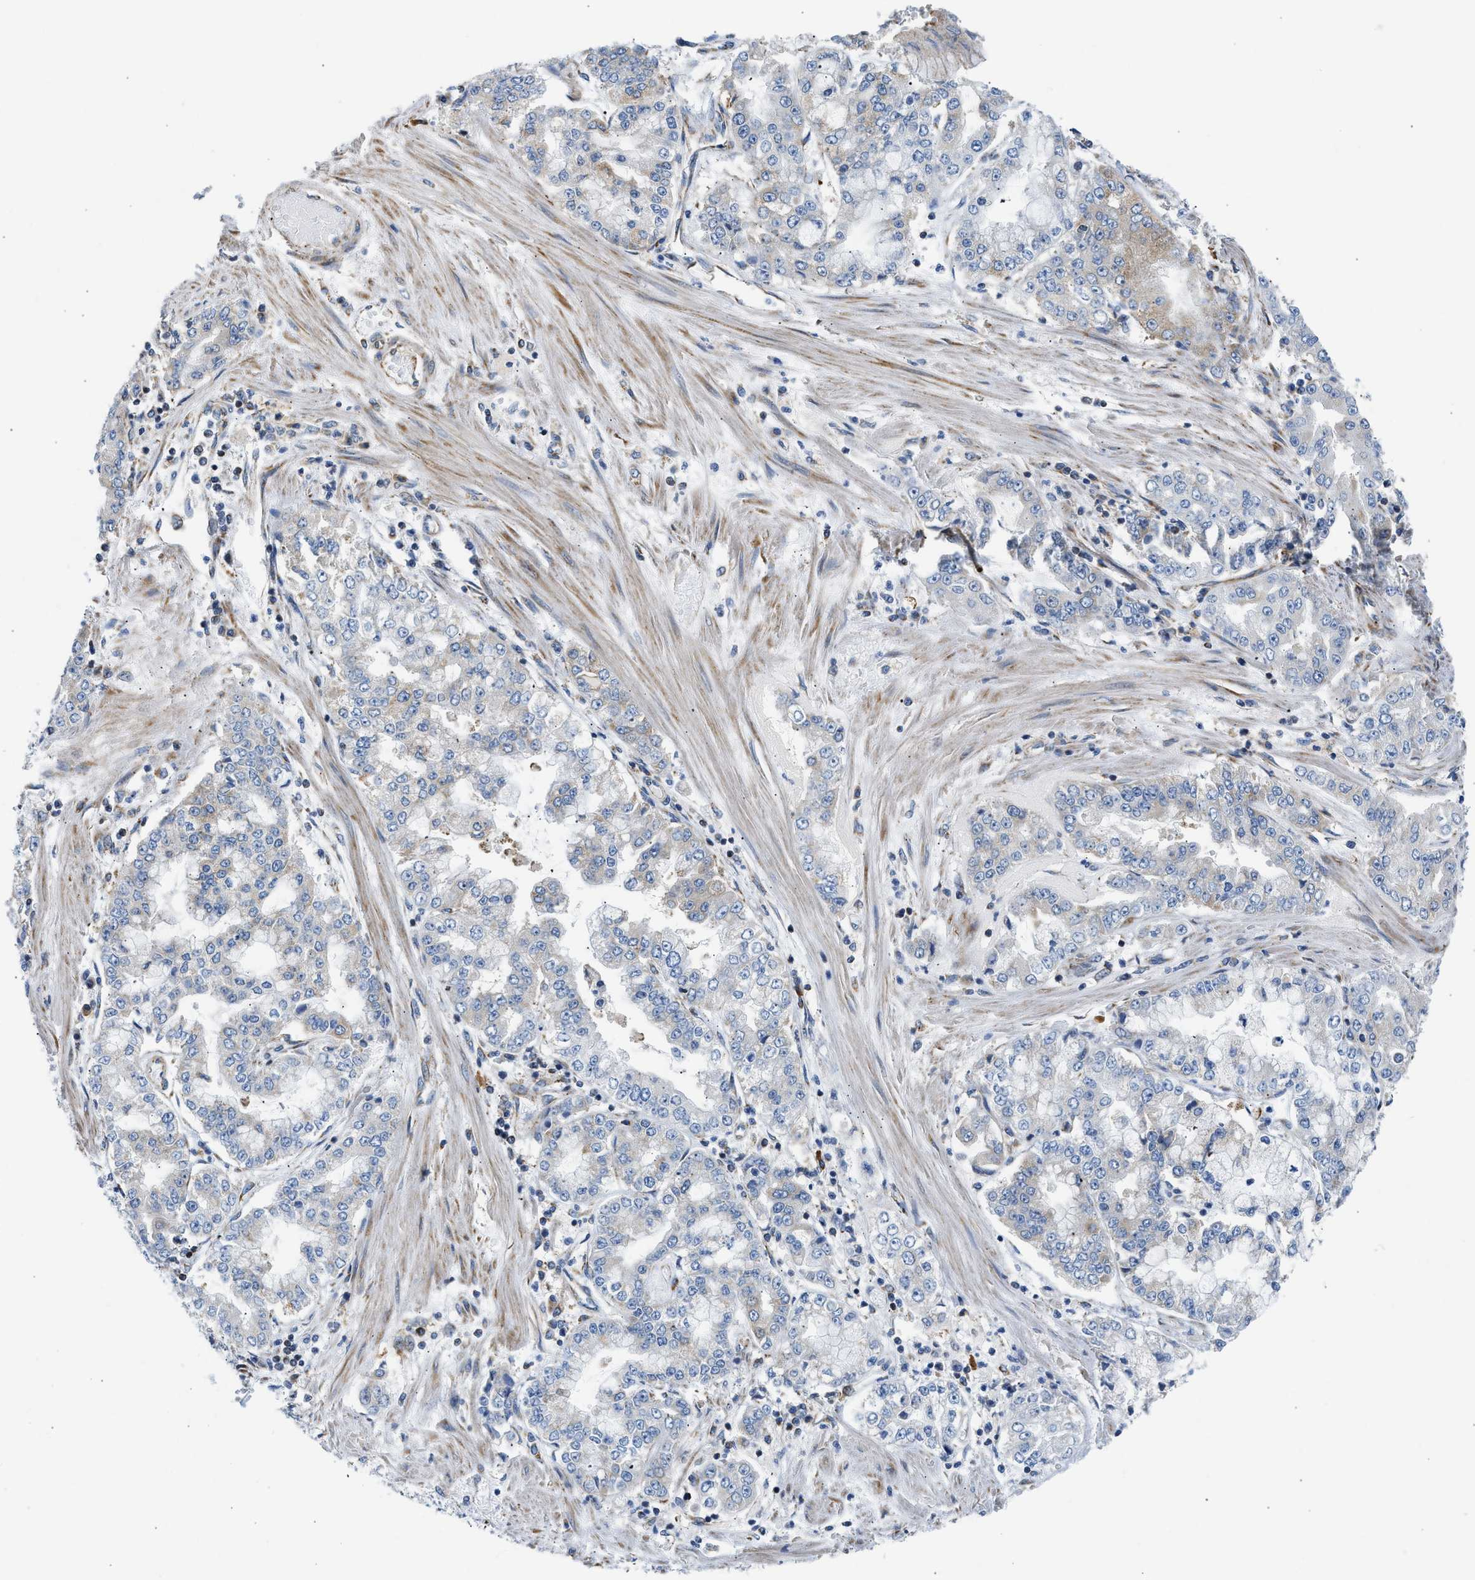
{"staining": {"intensity": "weak", "quantity": "25%-75%", "location": "cytoplasmic/membranous"}, "tissue": "stomach cancer", "cell_type": "Tumor cells", "image_type": "cancer", "snomed": [{"axis": "morphology", "description": "Adenocarcinoma, NOS"}, {"axis": "topography", "description": "Stomach"}], "caption": "A low amount of weak cytoplasmic/membranous positivity is appreciated in approximately 25%-75% of tumor cells in stomach cancer (adenocarcinoma) tissue.", "gene": "CAMKK2", "patient": {"sex": "male", "age": 76}}